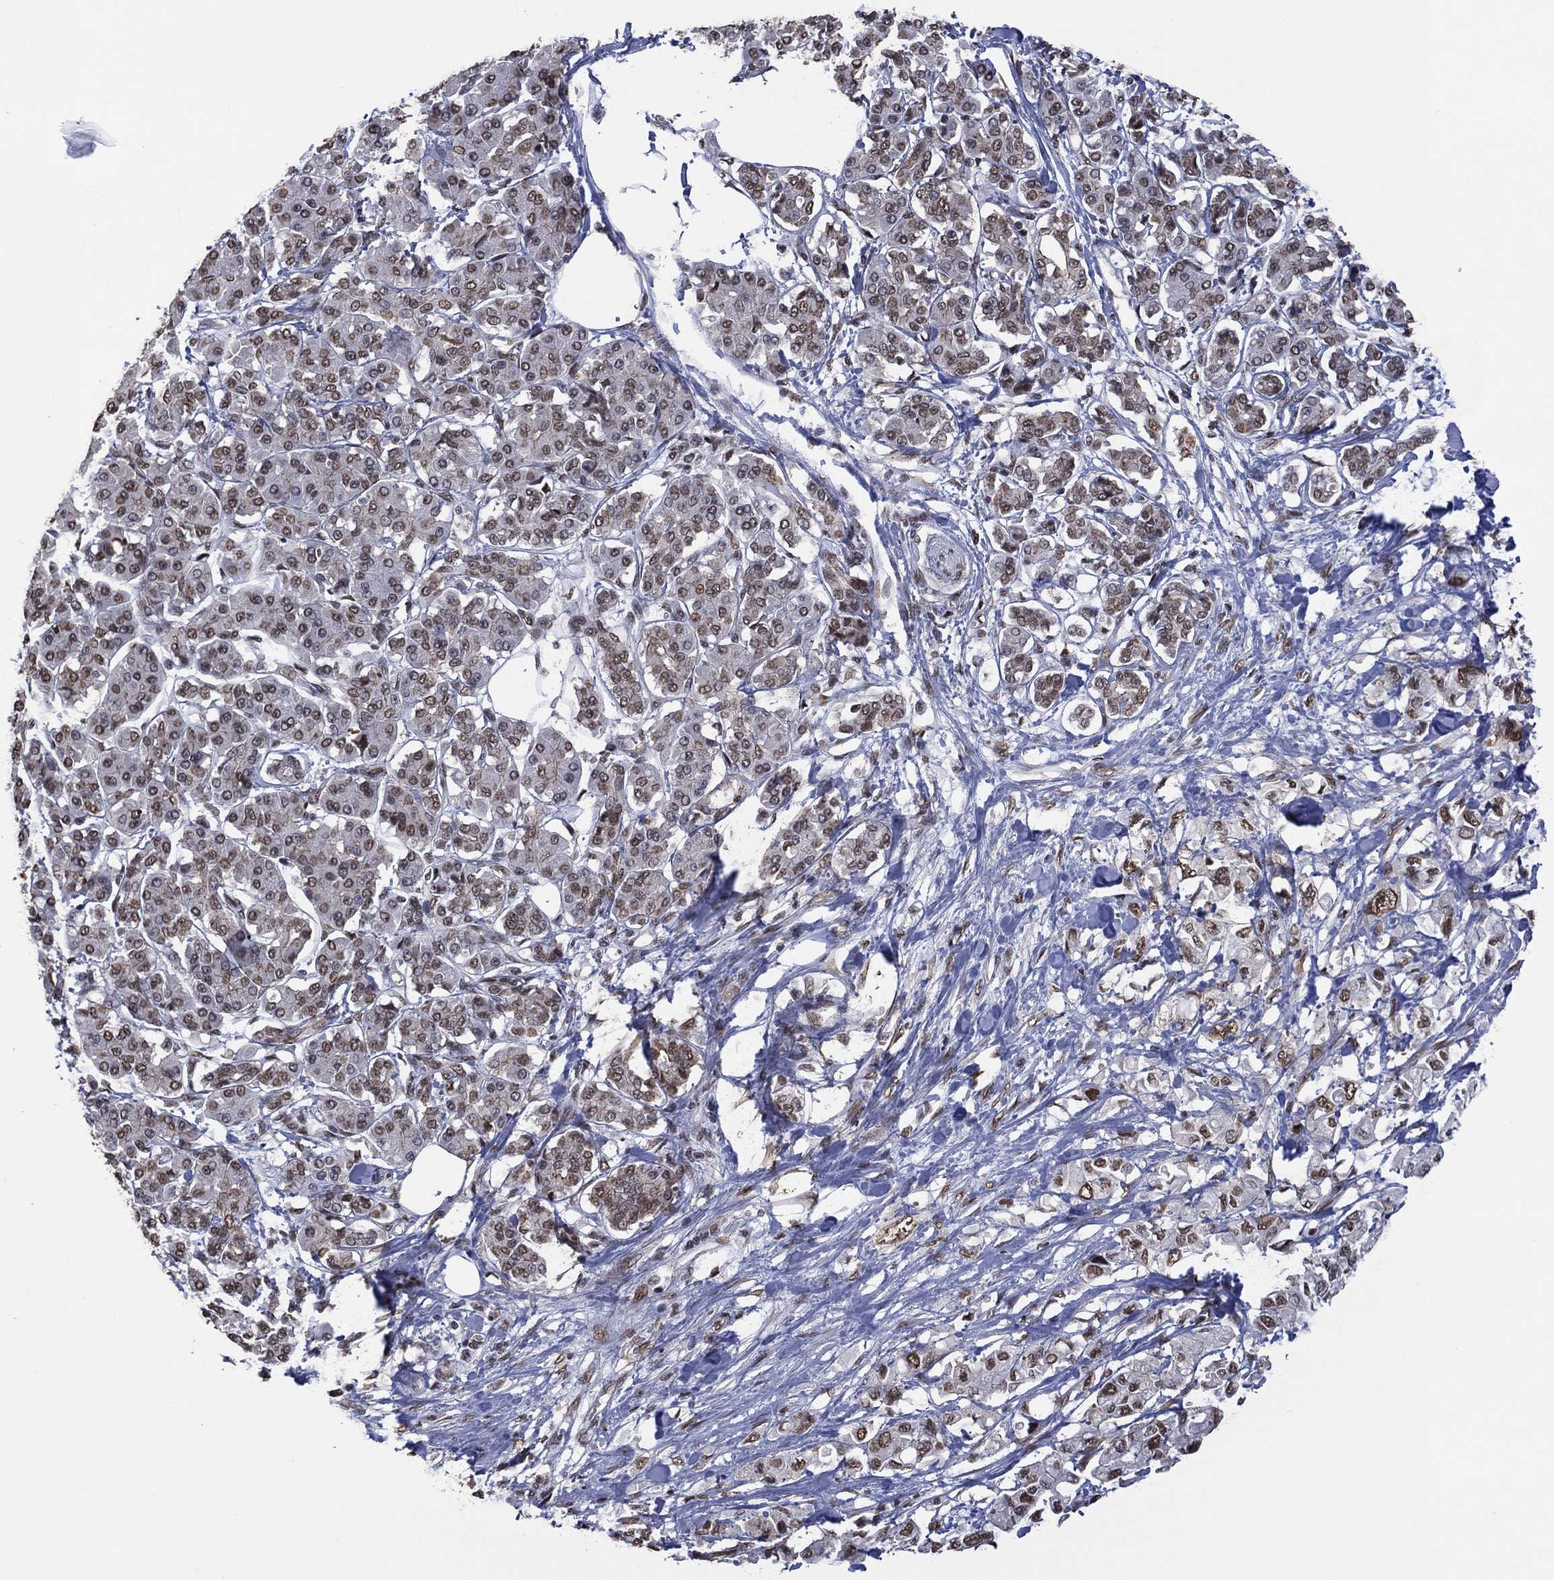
{"staining": {"intensity": "moderate", "quantity": "25%-75%", "location": "nuclear"}, "tissue": "pancreatic cancer", "cell_type": "Tumor cells", "image_type": "cancer", "snomed": [{"axis": "morphology", "description": "Adenocarcinoma, NOS"}, {"axis": "topography", "description": "Pancreas"}], "caption": "Tumor cells display medium levels of moderate nuclear expression in approximately 25%-75% of cells in human pancreatic cancer (adenocarcinoma).", "gene": "EHMT1", "patient": {"sex": "female", "age": 56}}